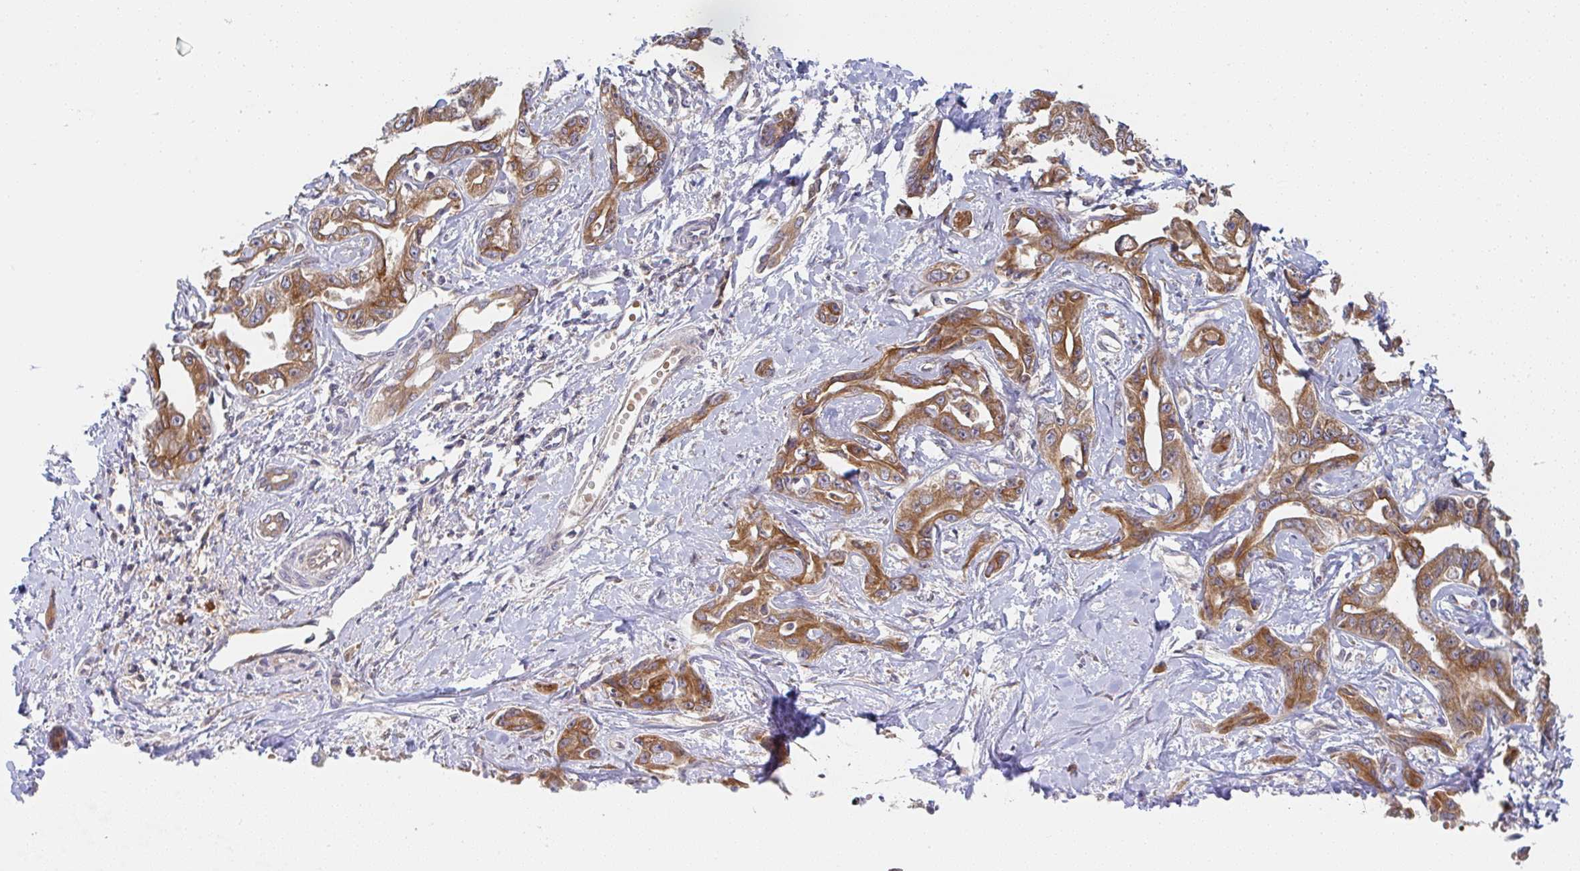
{"staining": {"intensity": "moderate", "quantity": ">75%", "location": "cytoplasmic/membranous"}, "tissue": "liver cancer", "cell_type": "Tumor cells", "image_type": "cancer", "snomed": [{"axis": "morphology", "description": "Cholangiocarcinoma"}, {"axis": "topography", "description": "Liver"}], "caption": "Liver cancer (cholangiocarcinoma) stained with immunohistochemistry (IHC) reveals moderate cytoplasmic/membranous staining in approximately >75% of tumor cells.", "gene": "DERL2", "patient": {"sex": "male", "age": 59}}